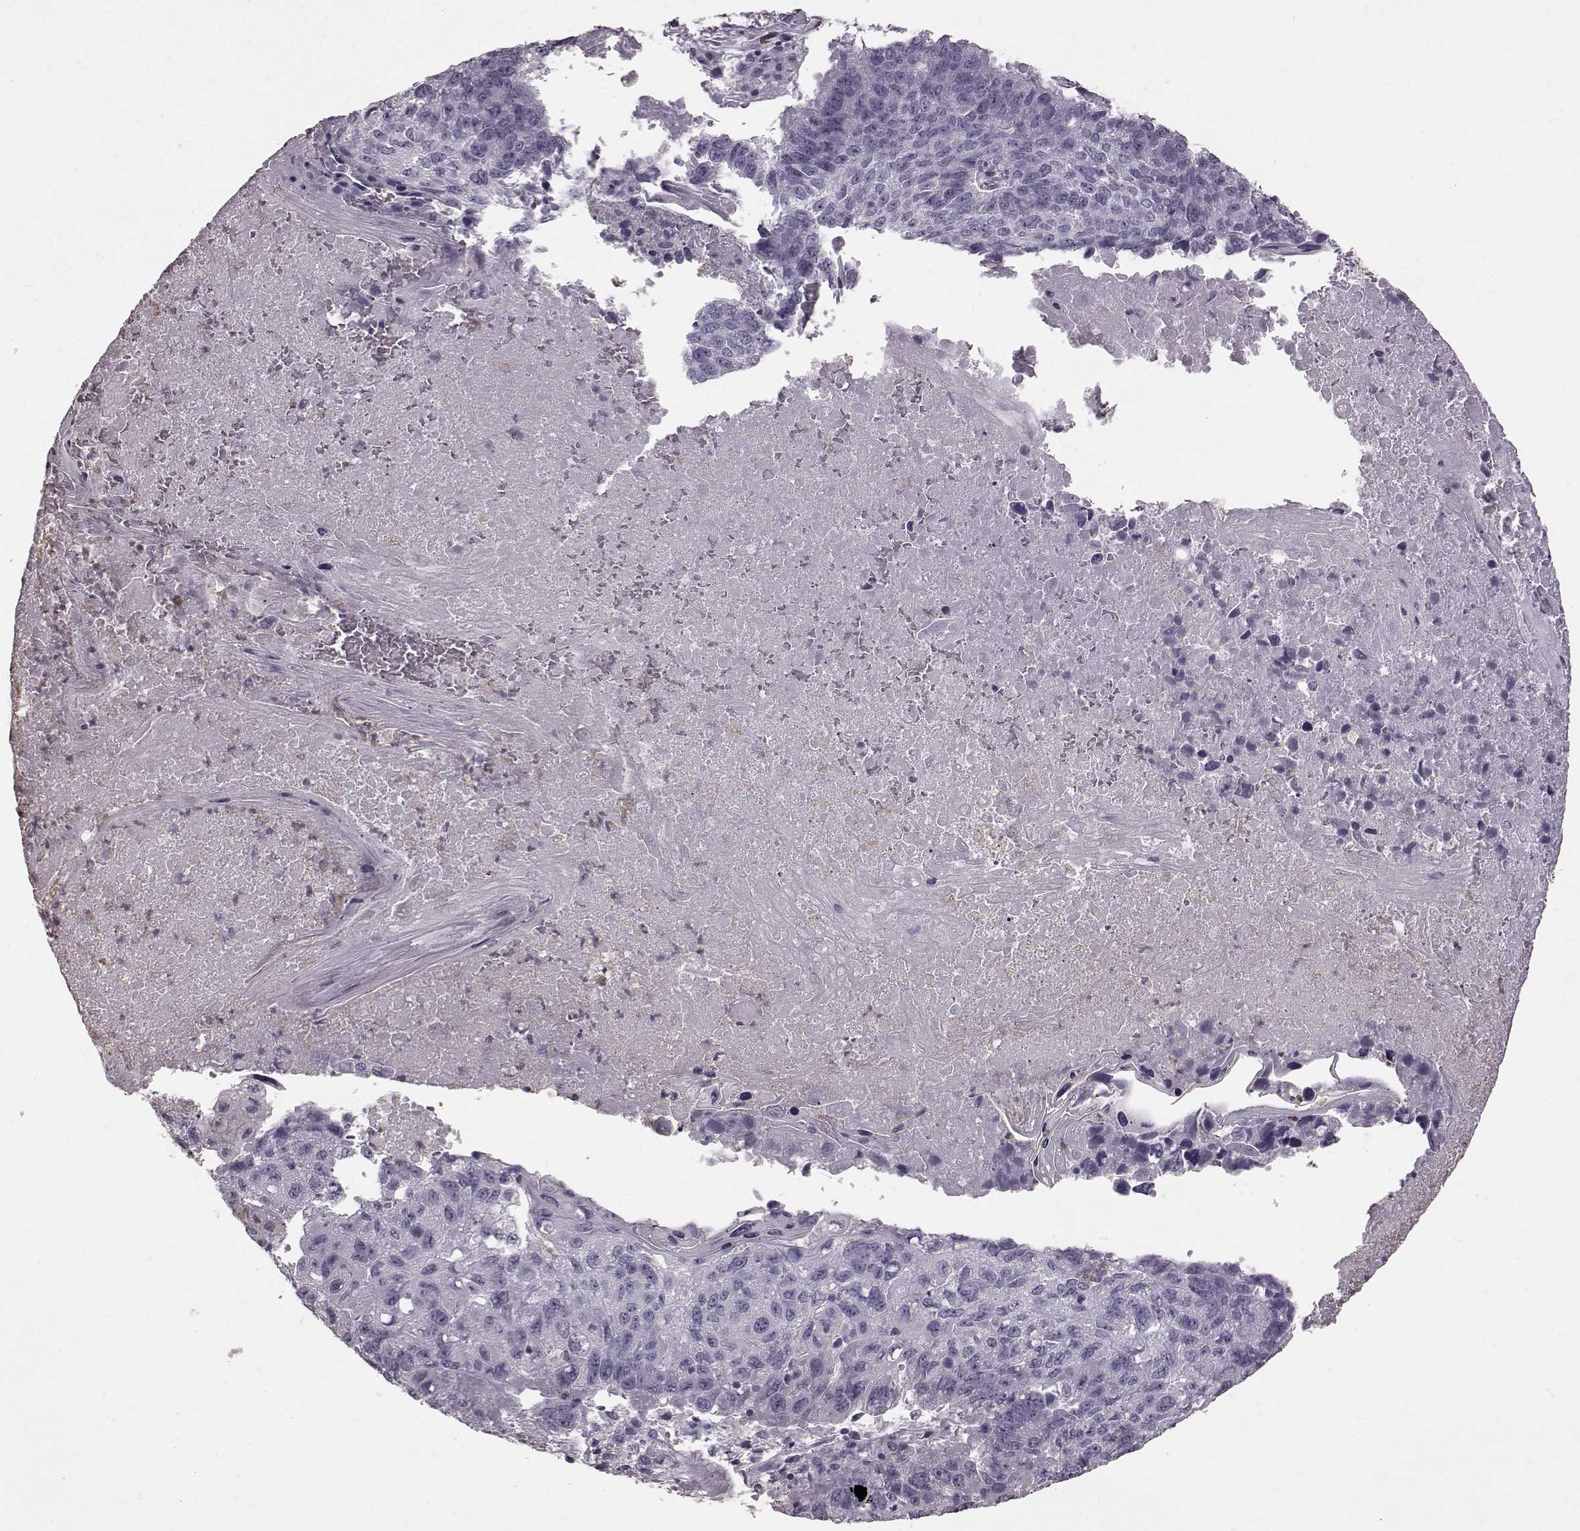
{"staining": {"intensity": "negative", "quantity": "none", "location": "none"}, "tissue": "lung cancer", "cell_type": "Tumor cells", "image_type": "cancer", "snomed": [{"axis": "morphology", "description": "Squamous cell carcinoma, NOS"}, {"axis": "topography", "description": "Lung"}], "caption": "High magnification brightfield microscopy of lung cancer (squamous cell carcinoma) stained with DAB (3,3'-diaminobenzidine) (brown) and counterstained with hematoxylin (blue): tumor cells show no significant expression.", "gene": "FUT4", "patient": {"sex": "male", "age": 73}}